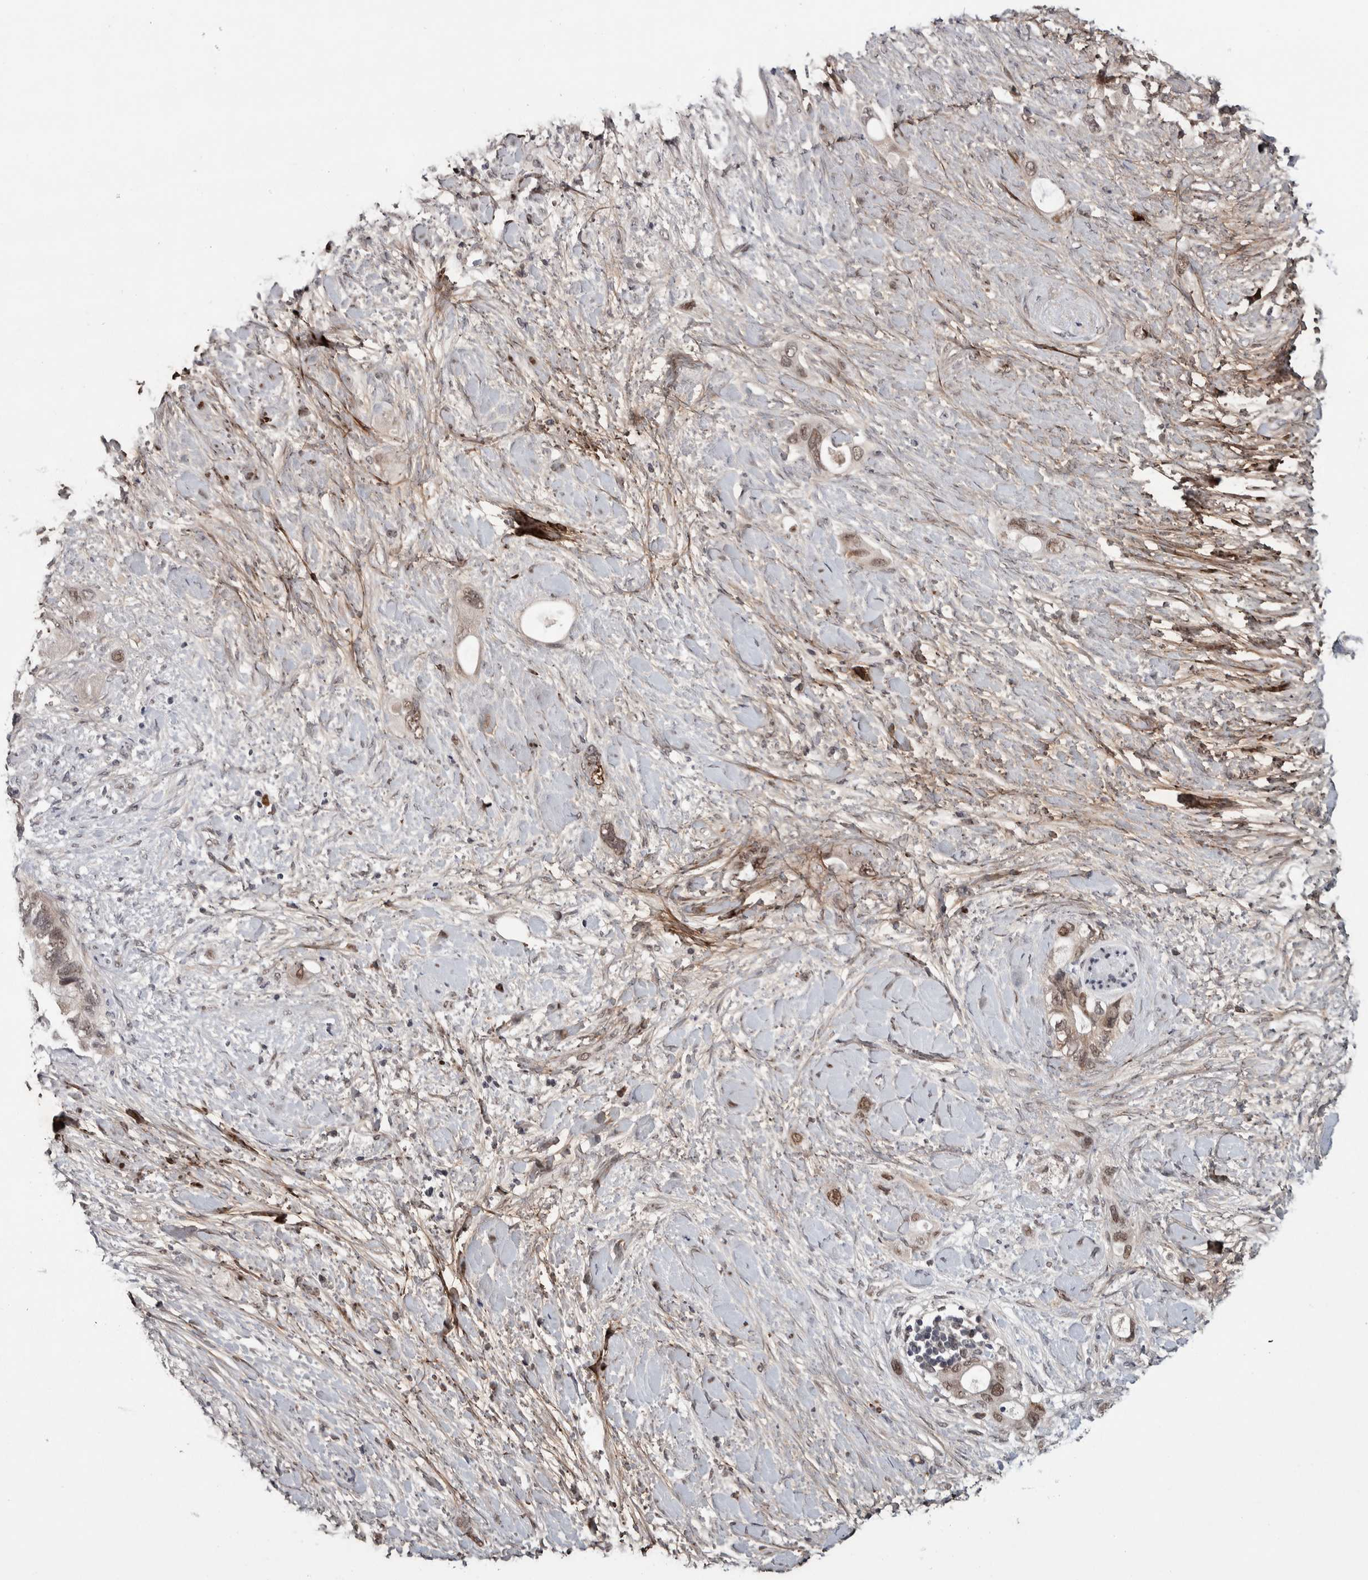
{"staining": {"intensity": "moderate", "quantity": ">75%", "location": "nuclear"}, "tissue": "pancreatic cancer", "cell_type": "Tumor cells", "image_type": "cancer", "snomed": [{"axis": "morphology", "description": "Adenocarcinoma, NOS"}, {"axis": "topography", "description": "Pancreas"}], "caption": "Tumor cells reveal medium levels of moderate nuclear positivity in about >75% of cells in human pancreatic cancer (adenocarcinoma).", "gene": "ASPN", "patient": {"sex": "female", "age": 56}}